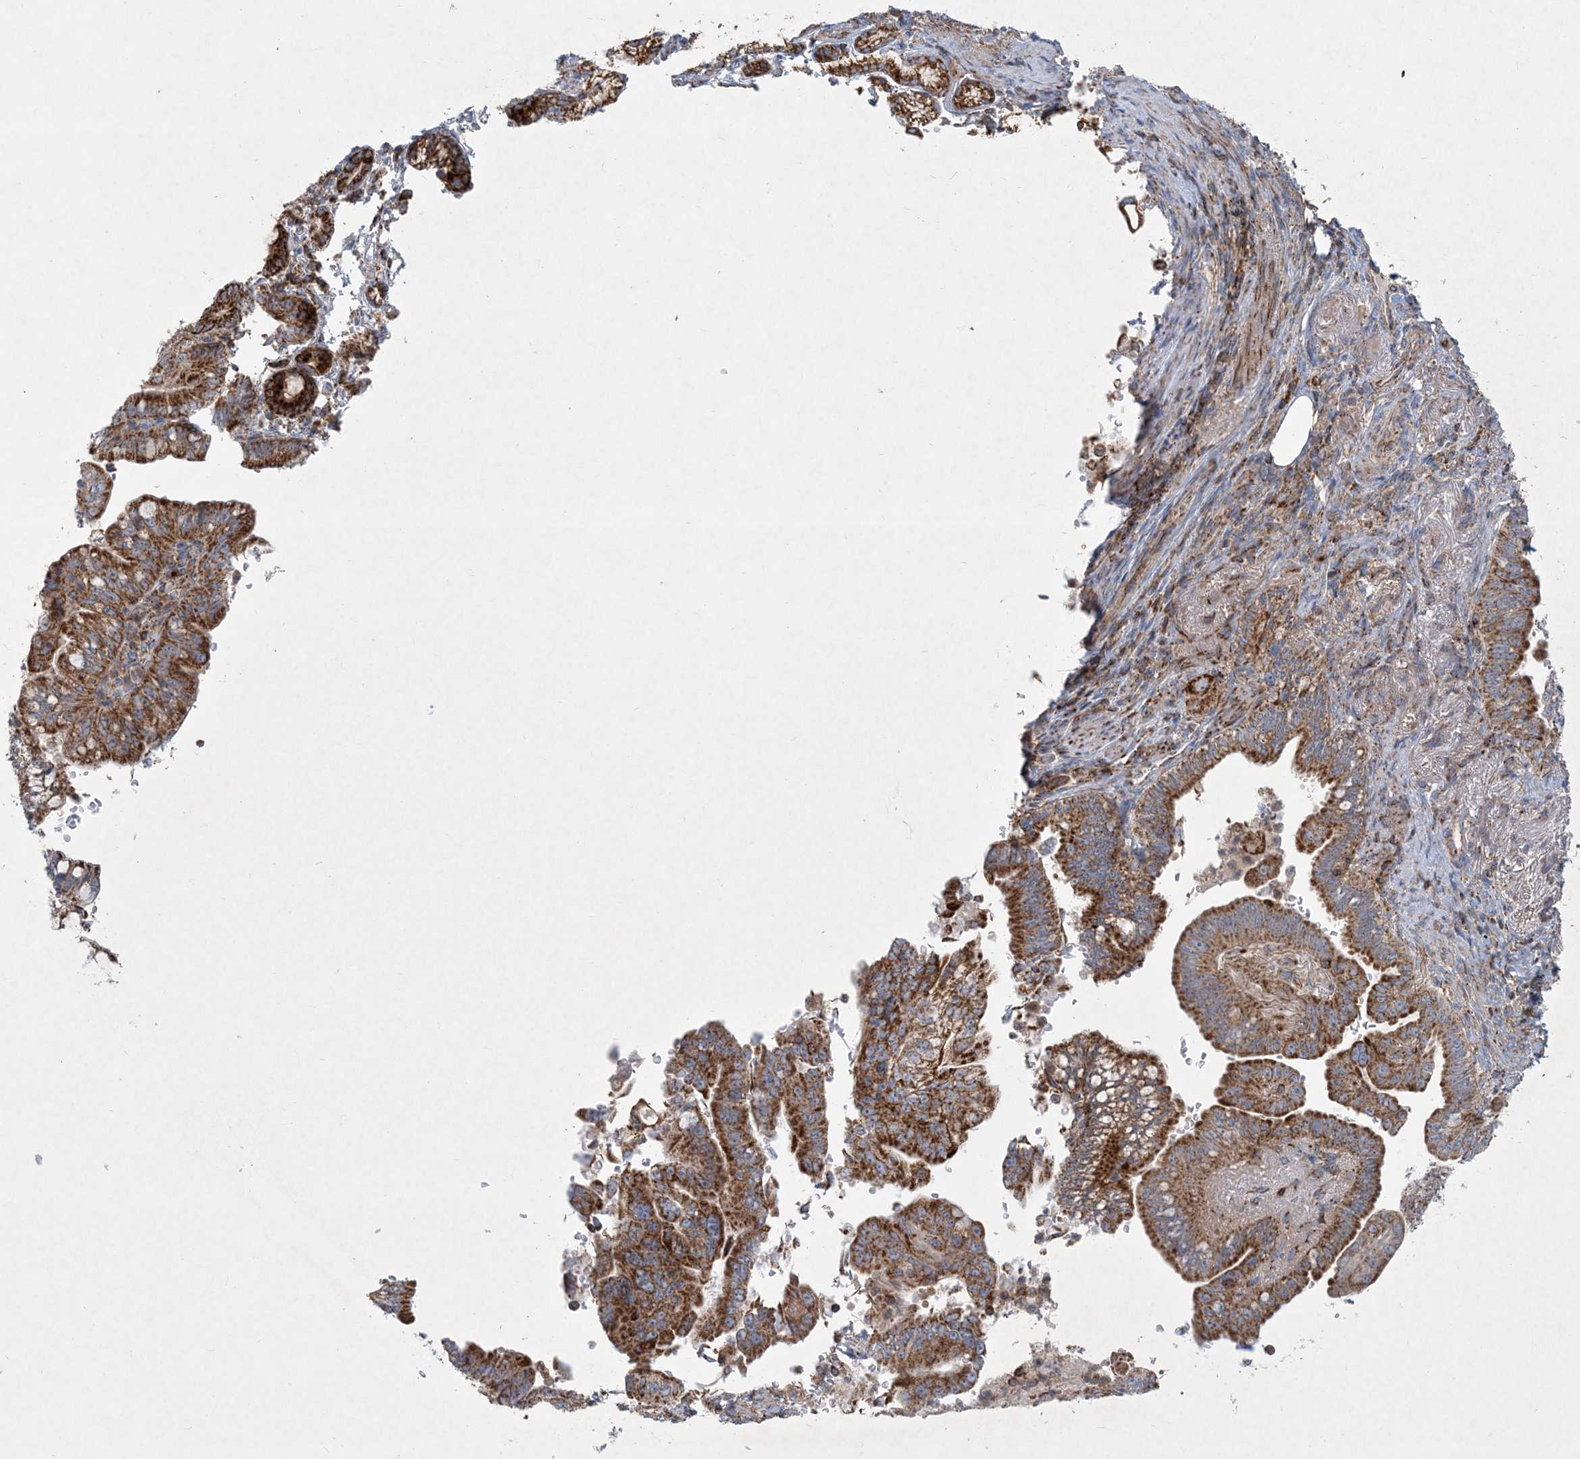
{"staining": {"intensity": "moderate", "quantity": ">75%", "location": "cytoplasmic/membranous"}, "tissue": "pancreatic cancer", "cell_type": "Tumor cells", "image_type": "cancer", "snomed": [{"axis": "morphology", "description": "Adenocarcinoma, NOS"}, {"axis": "topography", "description": "Pancreas"}], "caption": "Immunohistochemical staining of adenocarcinoma (pancreatic) demonstrates moderate cytoplasmic/membranous protein staining in approximately >75% of tumor cells.", "gene": "BEND4", "patient": {"sex": "male", "age": 70}}